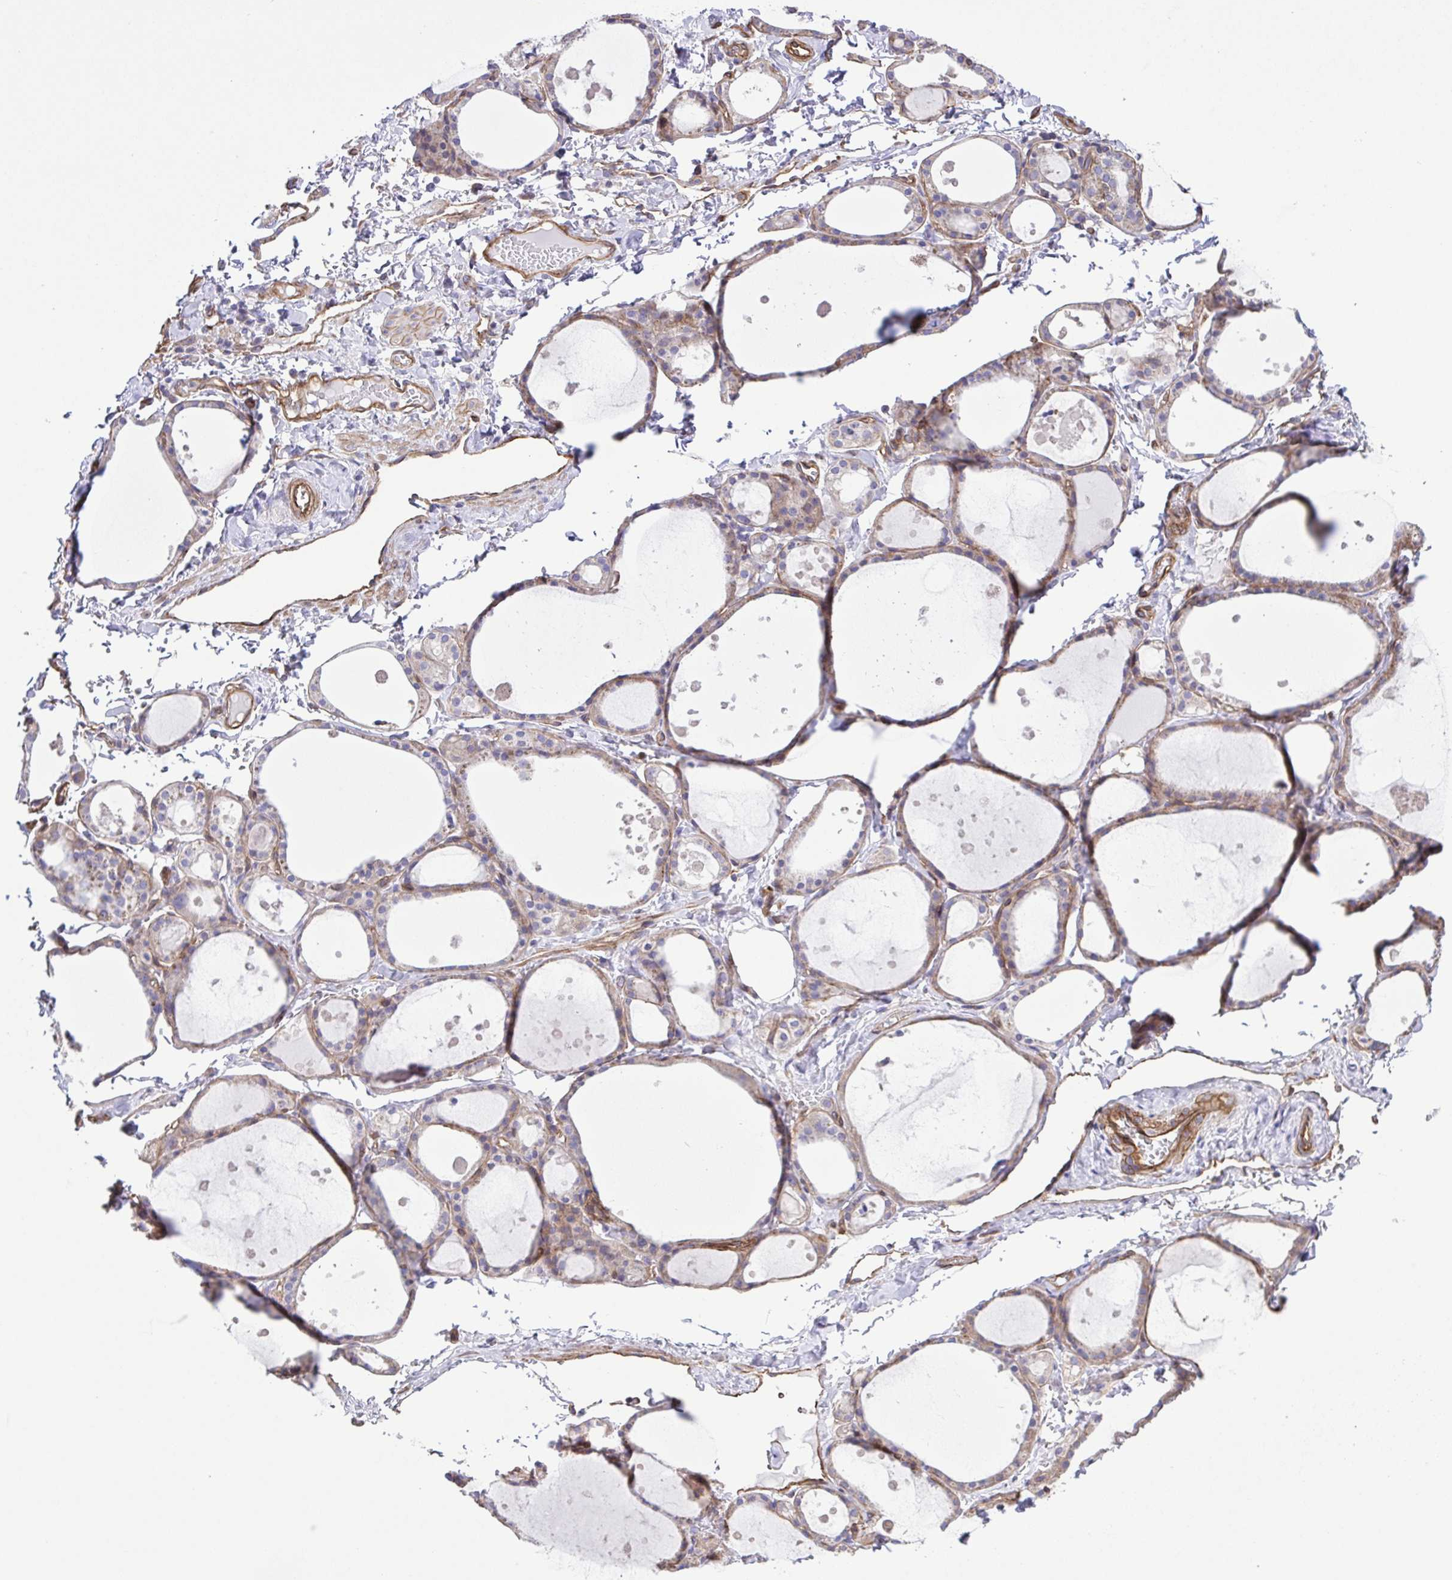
{"staining": {"intensity": "weak", "quantity": "<25%", "location": "cytoplasmic/membranous"}, "tissue": "thyroid gland", "cell_type": "Glandular cells", "image_type": "normal", "snomed": [{"axis": "morphology", "description": "Normal tissue, NOS"}, {"axis": "topography", "description": "Thyroid gland"}], "caption": "A histopathology image of human thyroid gland is negative for staining in glandular cells. (Brightfield microscopy of DAB immunohistochemistry at high magnification).", "gene": "FLT1", "patient": {"sex": "male", "age": 68}}